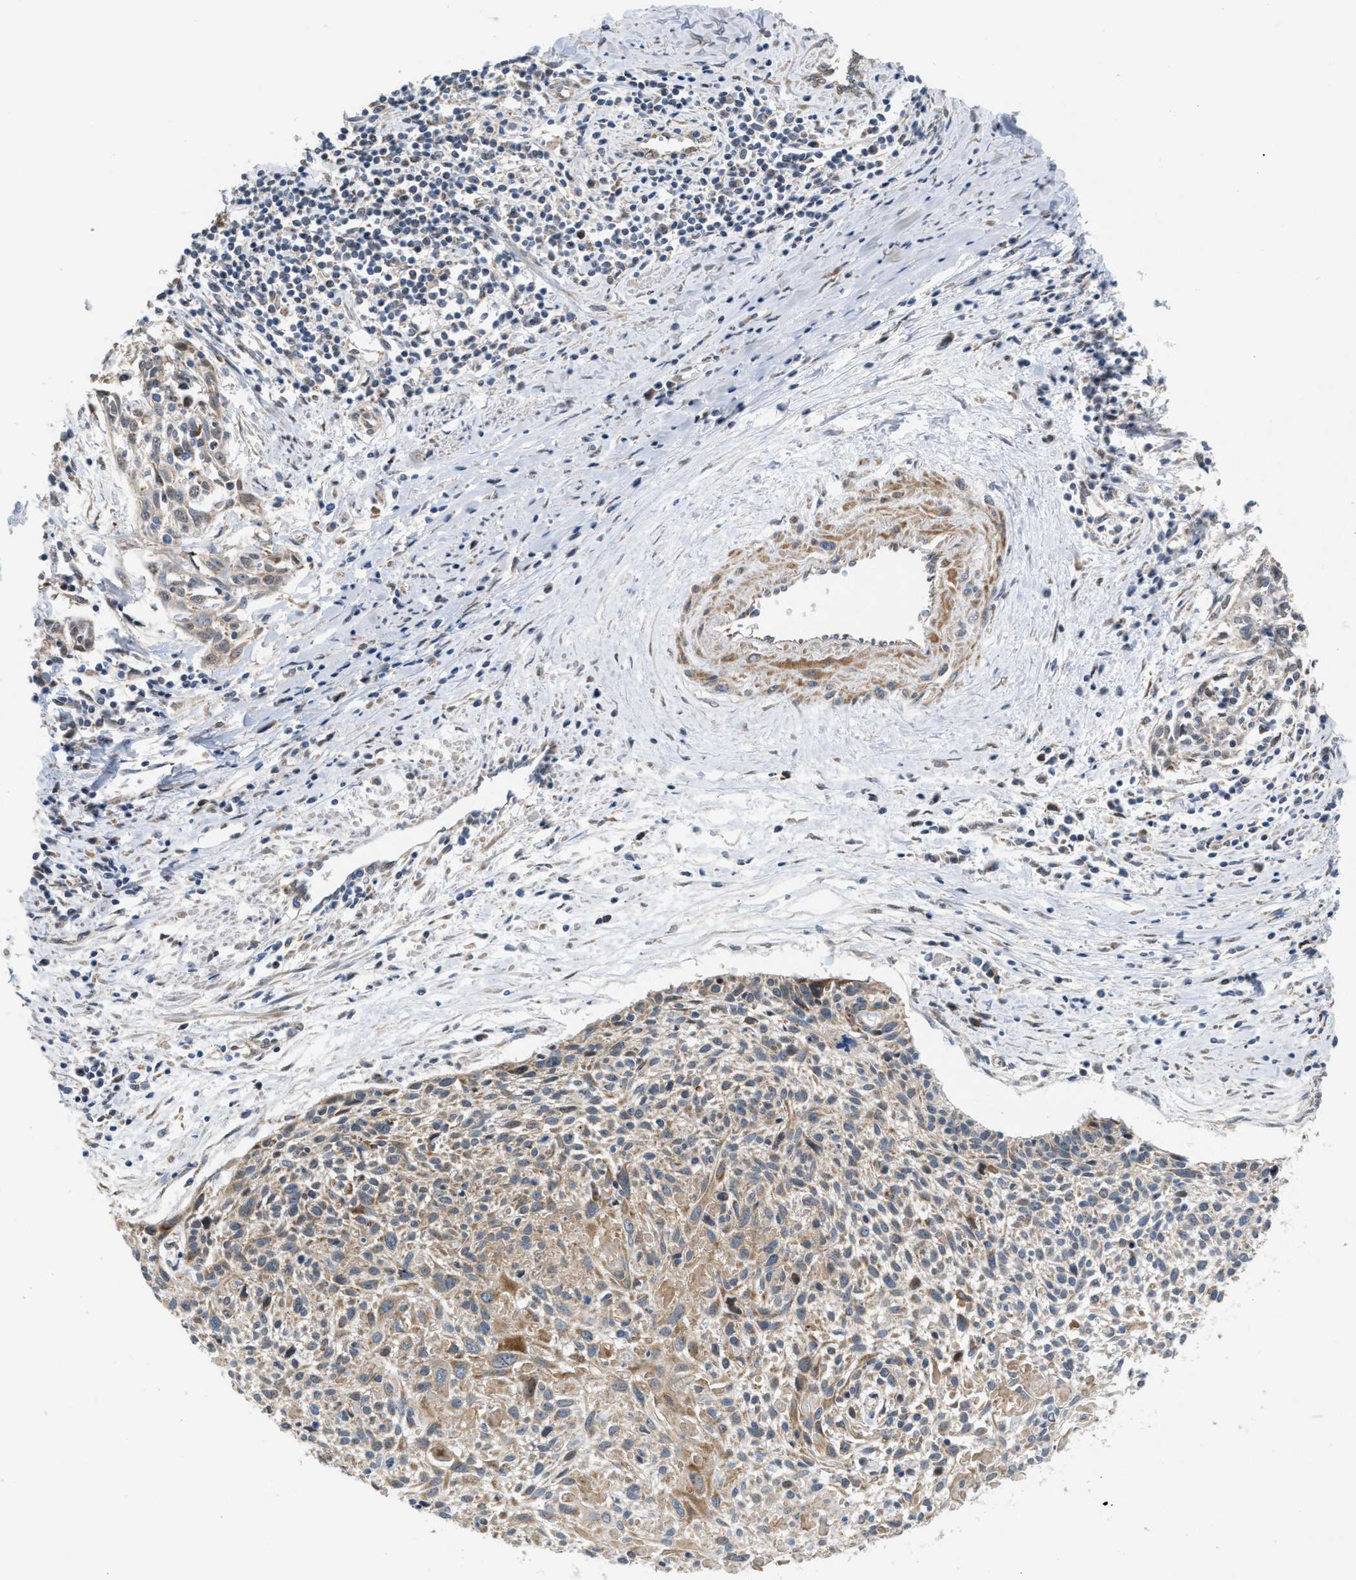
{"staining": {"intensity": "weak", "quantity": "25%-75%", "location": "cytoplasmic/membranous"}, "tissue": "cervical cancer", "cell_type": "Tumor cells", "image_type": "cancer", "snomed": [{"axis": "morphology", "description": "Squamous cell carcinoma, NOS"}, {"axis": "topography", "description": "Cervix"}], "caption": "Immunohistochemistry (DAB) staining of human squamous cell carcinoma (cervical) demonstrates weak cytoplasmic/membranous protein expression in about 25%-75% of tumor cells. (DAB (3,3'-diaminobenzidine) IHC with brightfield microscopy, high magnification).", "gene": "TACO1", "patient": {"sex": "female", "age": 51}}